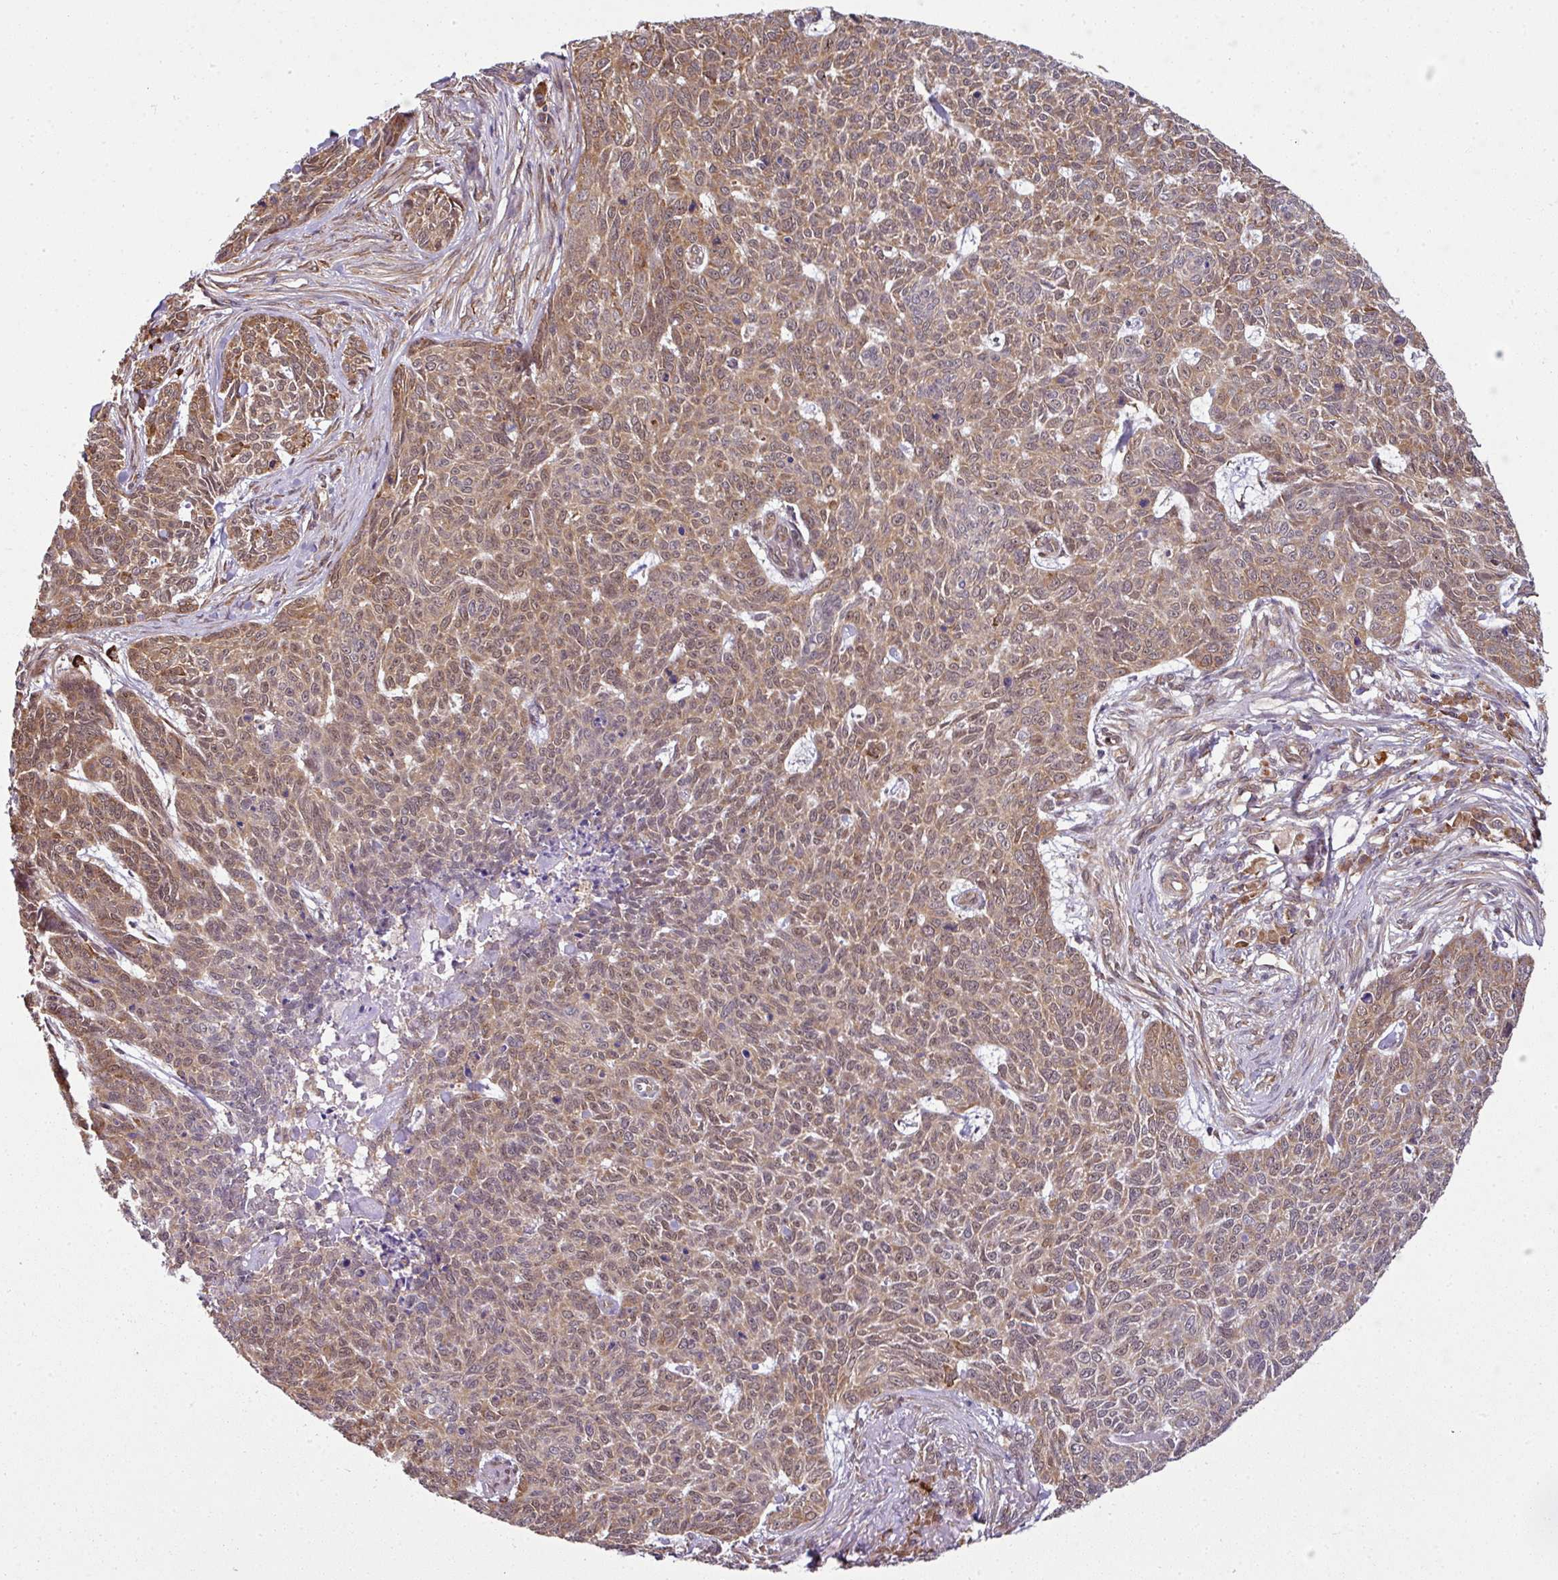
{"staining": {"intensity": "moderate", "quantity": ">75%", "location": "cytoplasmic/membranous,nuclear"}, "tissue": "skin cancer", "cell_type": "Tumor cells", "image_type": "cancer", "snomed": [{"axis": "morphology", "description": "Basal cell carcinoma"}, {"axis": "topography", "description": "Skin"}], "caption": "Brown immunohistochemical staining in human basal cell carcinoma (skin) exhibits moderate cytoplasmic/membranous and nuclear staining in about >75% of tumor cells. Ihc stains the protein of interest in brown and the nuclei are stained blue.", "gene": "RBM4B", "patient": {"sex": "female", "age": 93}}